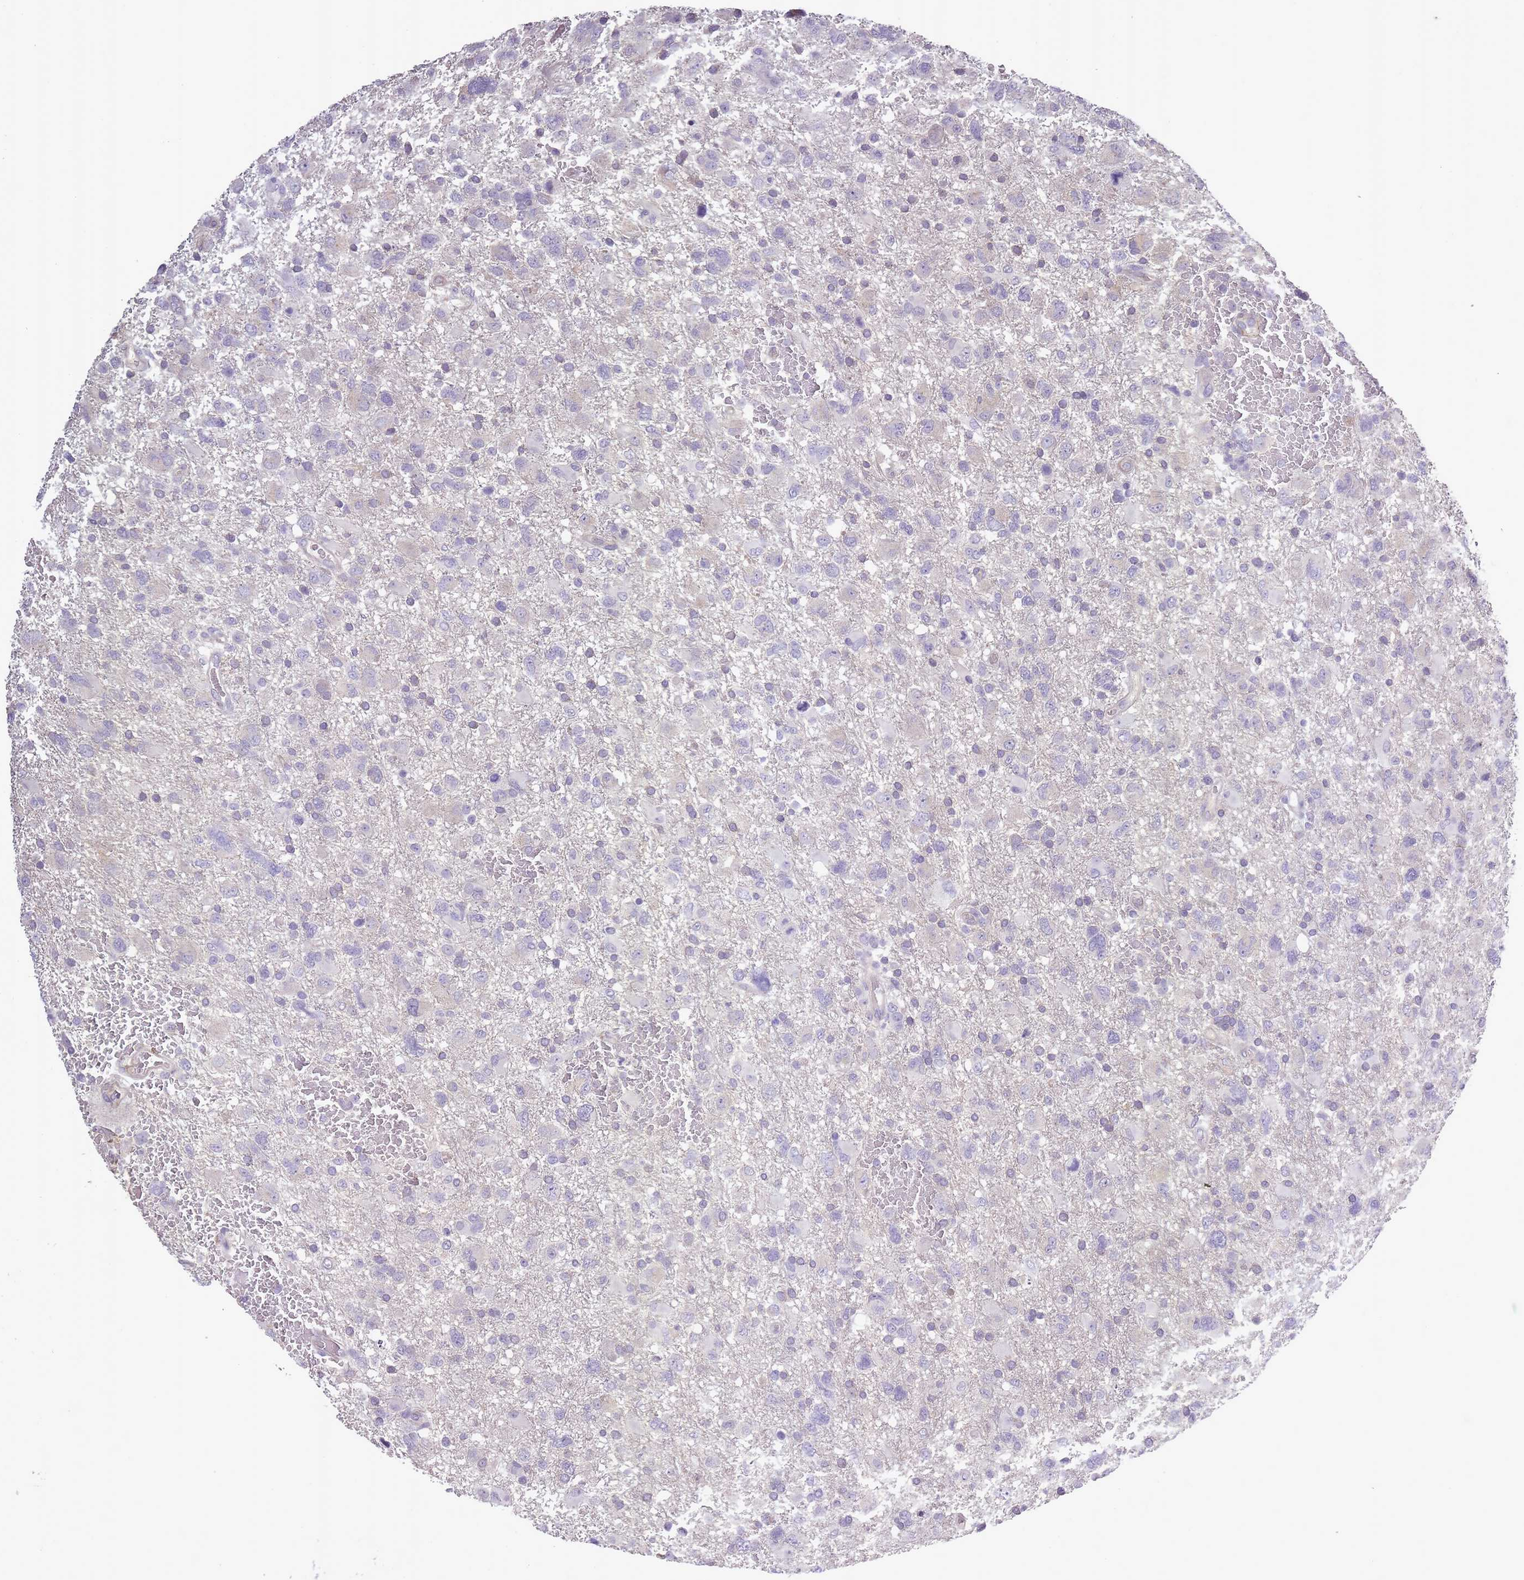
{"staining": {"intensity": "negative", "quantity": "none", "location": "none"}, "tissue": "glioma", "cell_type": "Tumor cells", "image_type": "cancer", "snomed": [{"axis": "morphology", "description": "Glioma, malignant, High grade"}, {"axis": "topography", "description": "Brain"}], "caption": "DAB (3,3'-diaminobenzidine) immunohistochemical staining of human glioma shows no significant expression in tumor cells.", "gene": "SLC8A2", "patient": {"sex": "male", "age": 61}}